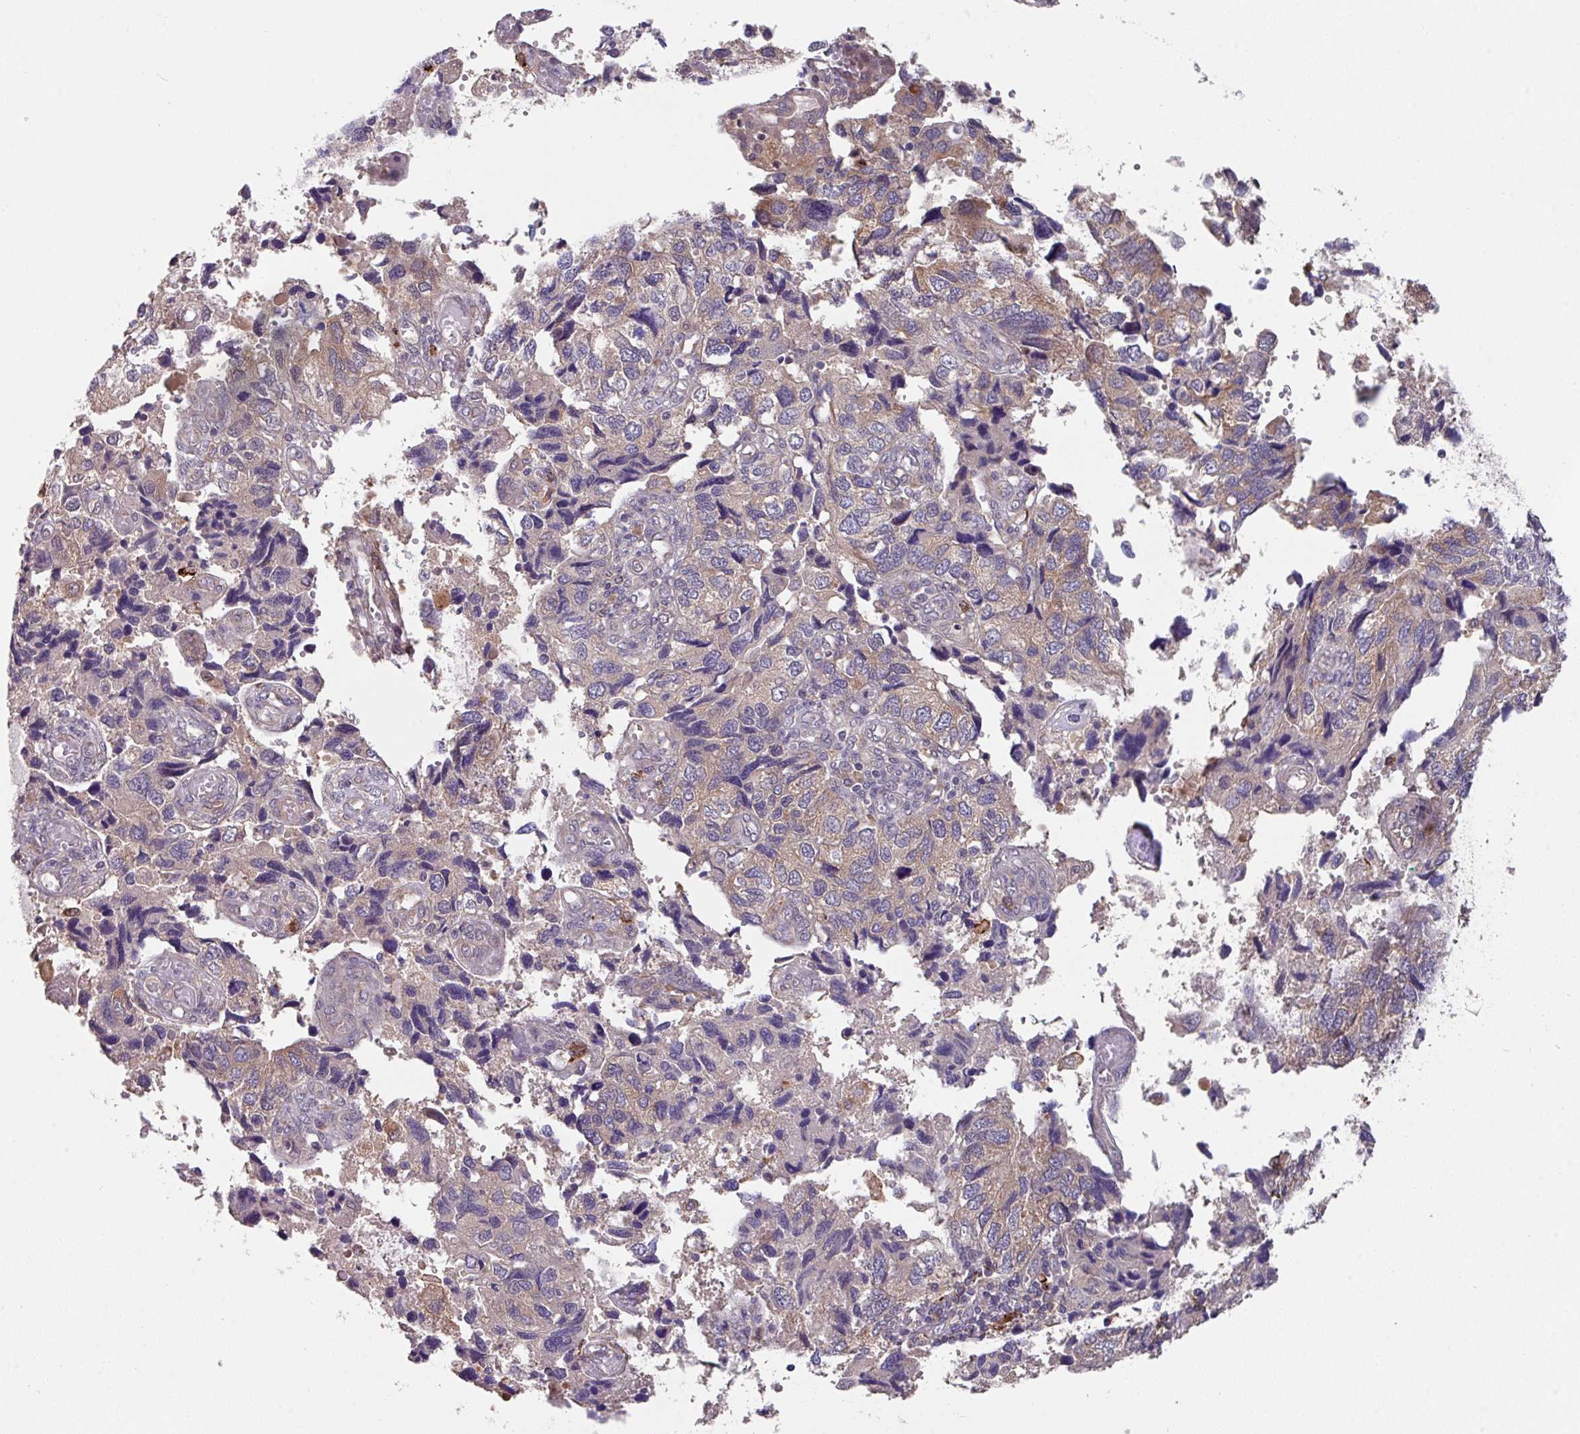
{"staining": {"intensity": "moderate", "quantity": "<25%", "location": "cytoplasmic/membranous"}, "tissue": "endometrial cancer", "cell_type": "Tumor cells", "image_type": "cancer", "snomed": [{"axis": "morphology", "description": "Carcinoma, NOS"}, {"axis": "topography", "description": "Uterus"}], "caption": "Immunohistochemical staining of human endometrial cancer (carcinoma) shows low levels of moderate cytoplasmic/membranous expression in approximately <25% of tumor cells. The protein is stained brown, and the nuclei are stained in blue (DAB IHC with brightfield microscopy, high magnification).", "gene": "EIF4B", "patient": {"sex": "female", "age": 76}}